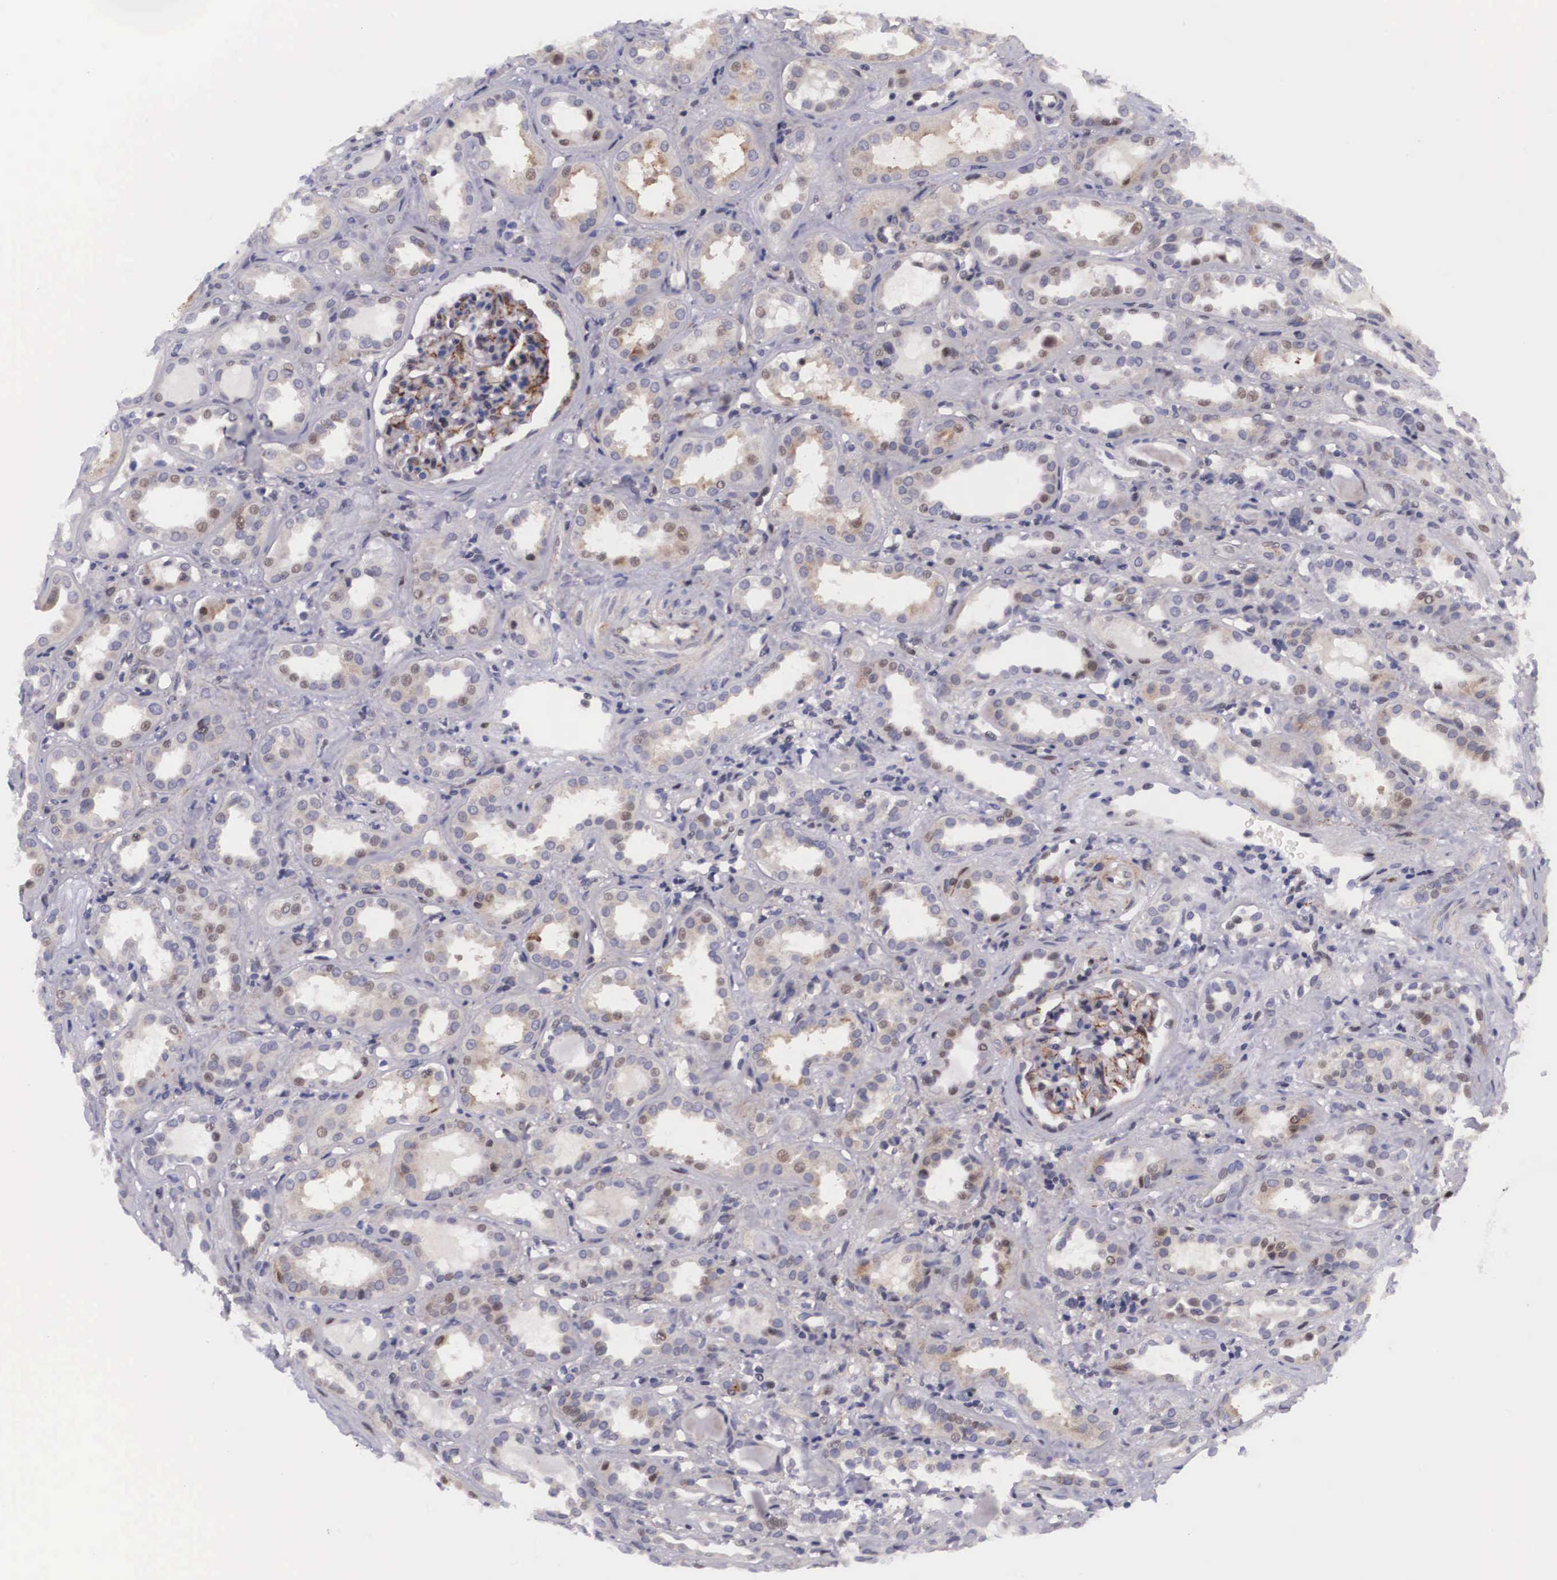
{"staining": {"intensity": "moderate", "quantity": "25%-75%", "location": "cytoplasmic/membranous"}, "tissue": "kidney", "cell_type": "Cells in glomeruli", "image_type": "normal", "snomed": [{"axis": "morphology", "description": "Normal tissue, NOS"}, {"axis": "topography", "description": "Kidney"}], "caption": "This is a photomicrograph of immunohistochemistry staining of normal kidney, which shows moderate expression in the cytoplasmic/membranous of cells in glomeruli.", "gene": "EMID1", "patient": {"sex": "male", "age": 36}}